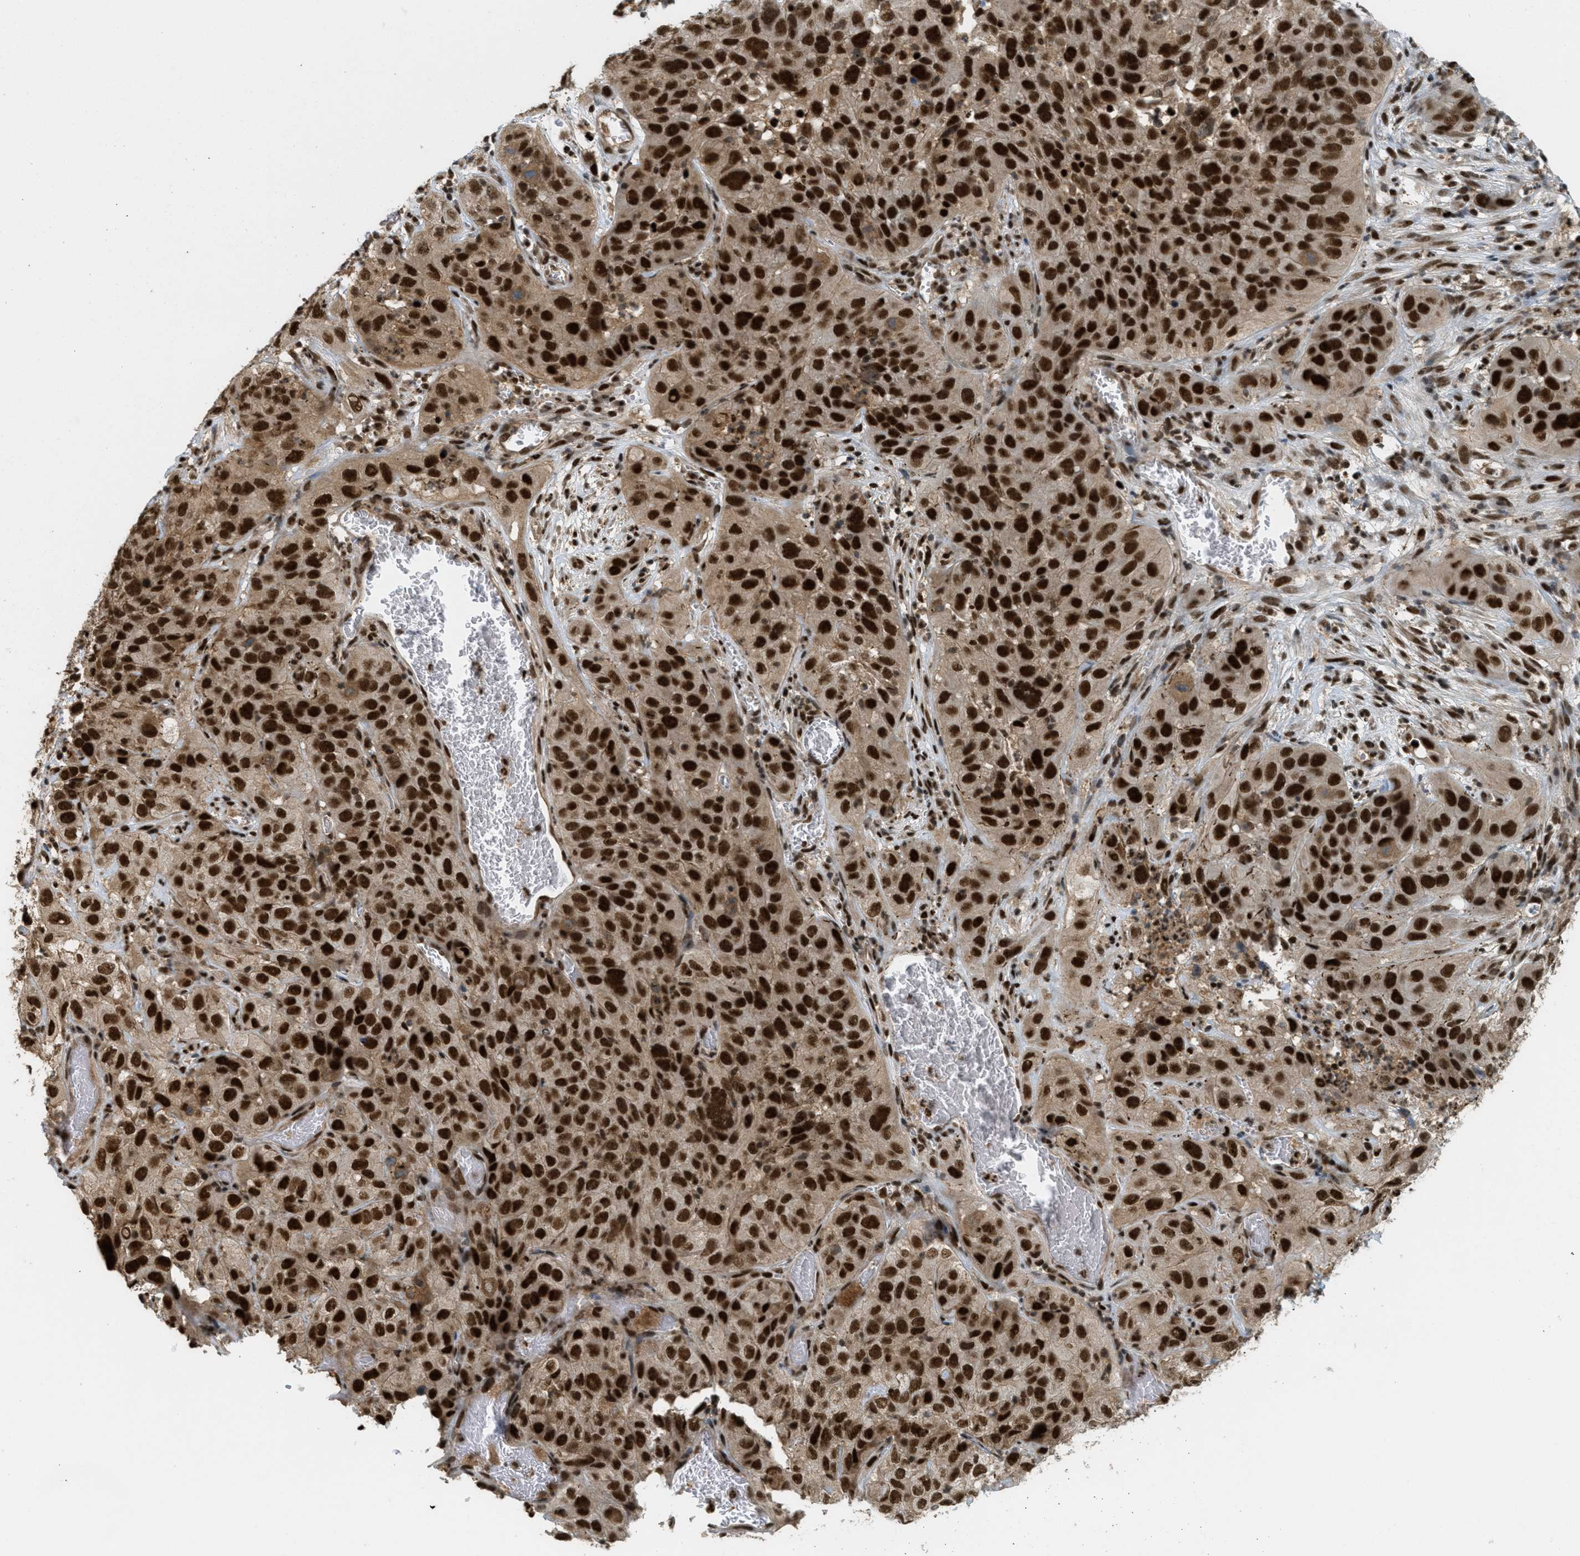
{"staining": {"intensity": "strong", "quantity": ">75%", "location": "cytoplasmic/membranous,nuclear"}, "tissue": "cervical cancer", "cell_type": "Tumor cells", "image_type": "cancer", "snomed": [{"axis": "morphology", "description": "Squamous cell carcinoma, NOS"}, {"axis": "topography", "description": "Cervix"}], "caption": "DAB immunohistochemical staining of cervical cancer (squamous cell carcinoma) reveals strong cytoplasmic/membranous and nuclear protein expression in about >75% of tumor cells.", "gene": "TLK1", "patient": {"sex": "female", "age": 32}}